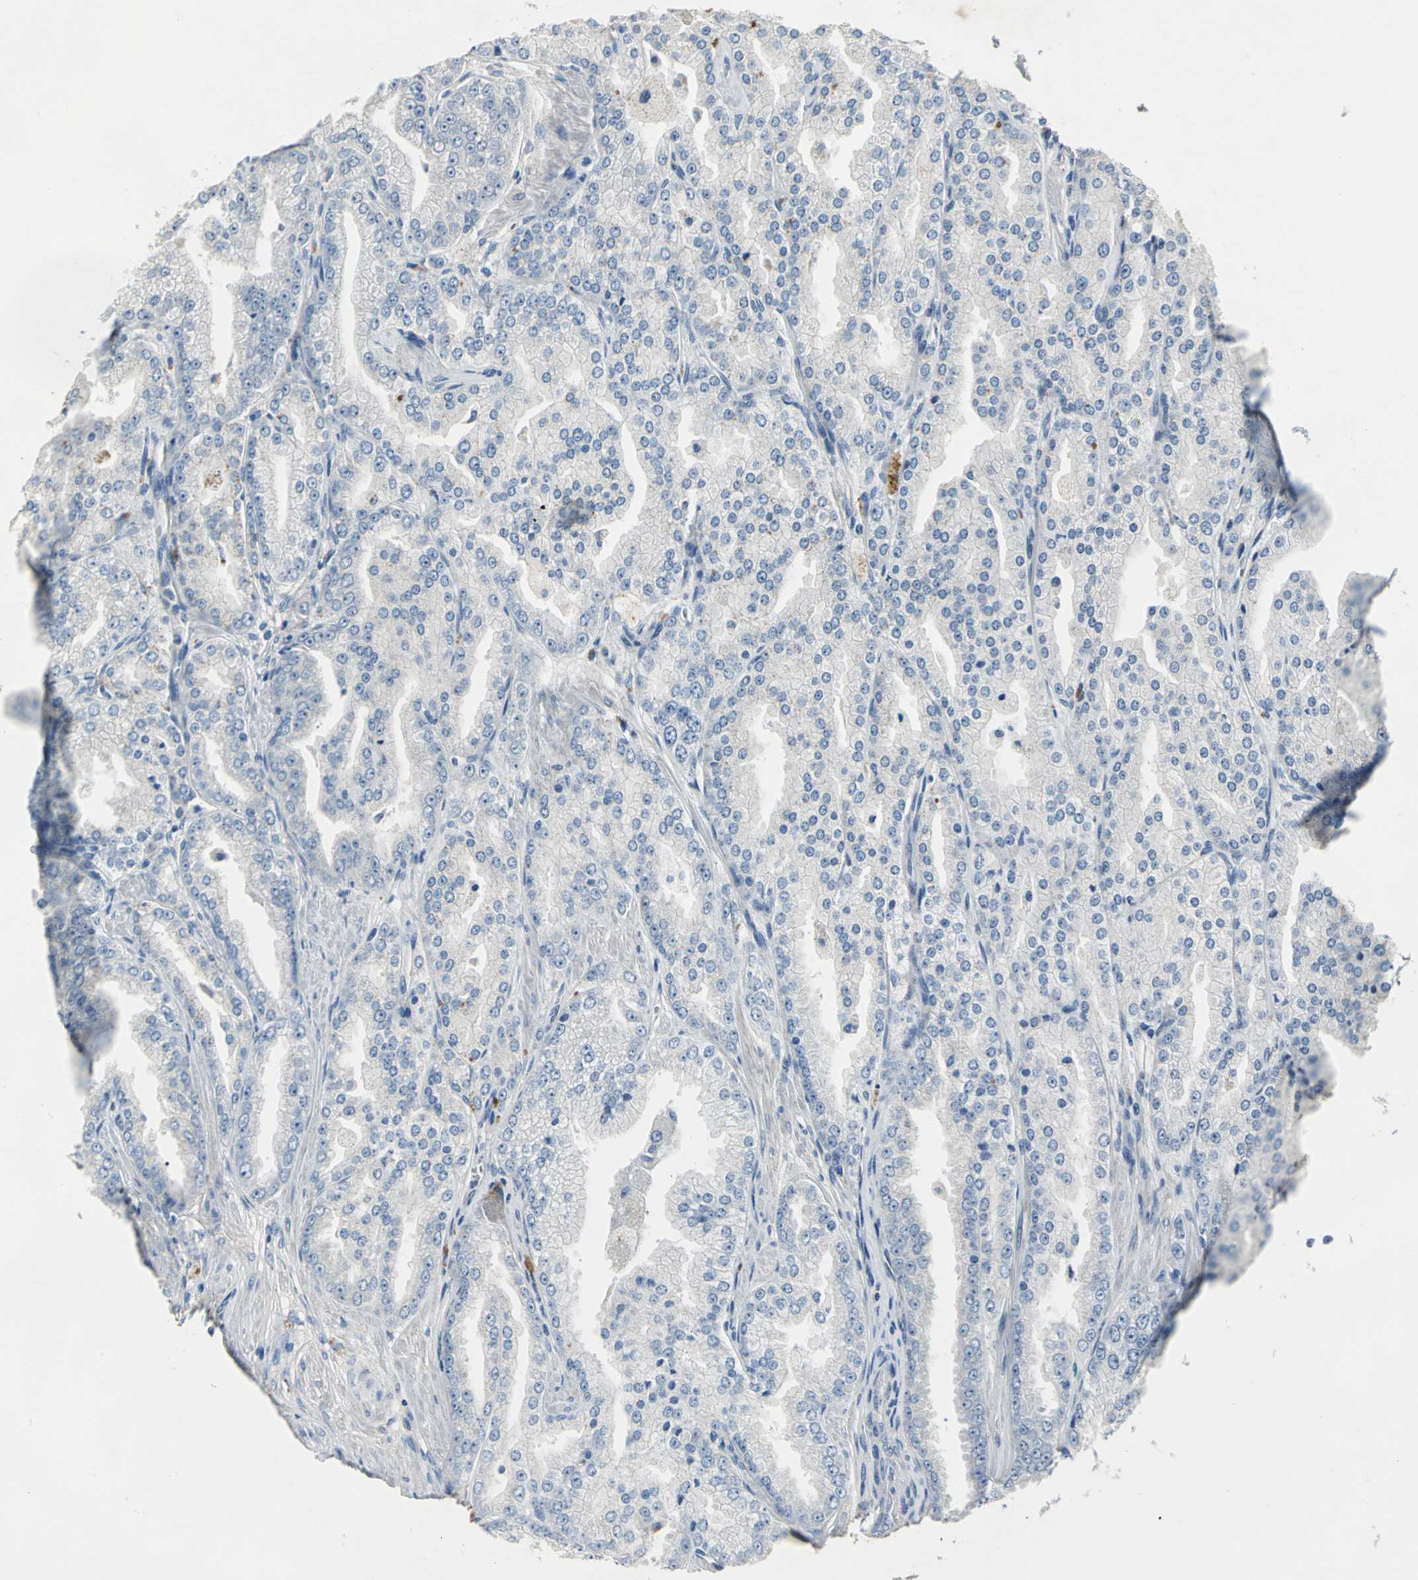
{"staining": {"intensity": "negative", "quantity": "none", "location": "none"}, "tissue": "prostate cancer", "cell_type": "Tumor cells", "image_type": "cancer", "snomed": [{"axis": "morphology", "description": "Adenocarcinoma, High grade"}, {"axis": "topography", "description": "Prostate"}], "caption": "Immunohistochemistry of human high-grade adenocarcinoma (prostate) displays no staining in tumor cells.", "gene": "EFNB3", "patient": {"sex": "male", "age": 61}}